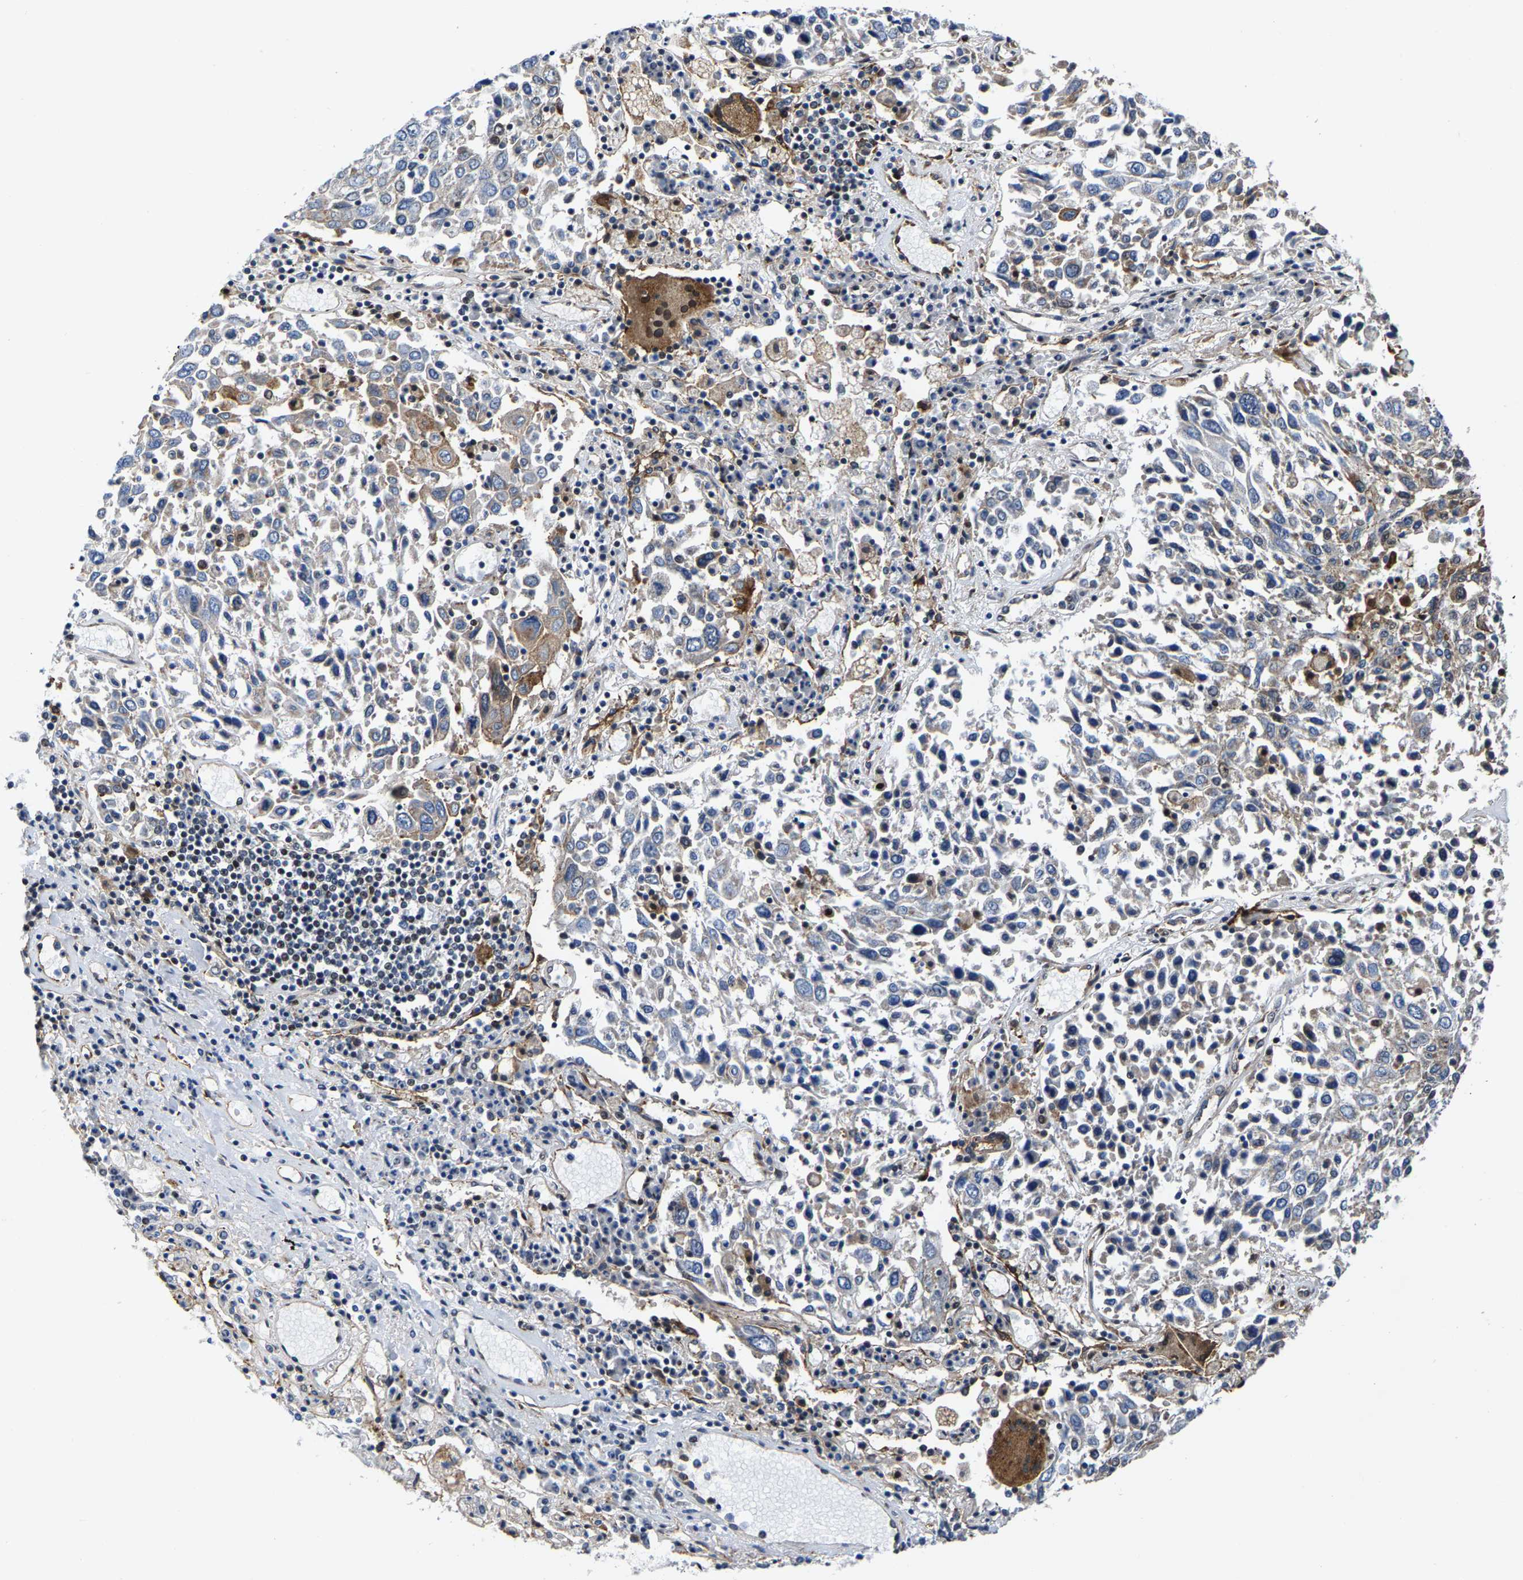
{"staining": {"intensity": "moderate", "quantity": "<25%", "location": "cytoplasmic/membranous"}, "tissue": "lung cancer", "cell_type": "Tumor cells", "image_type": "cancer", "snomed": [{"axis": "morphology", "description": "Squamous cell carcinoma, NOS"}, {"axis": "topography", "description": "Lung"}], "caption": "Lung cancer tissue exhibits moderate cytoplasmic/membranous positivity in approximately <25% of tumor cells Using DAB (brown) and hematoxylin (blue) stains, captured at high magnification using brightfield microscopy.", "gene": "GTPBP10", "patient": {"sex": "male", "age": 65}}